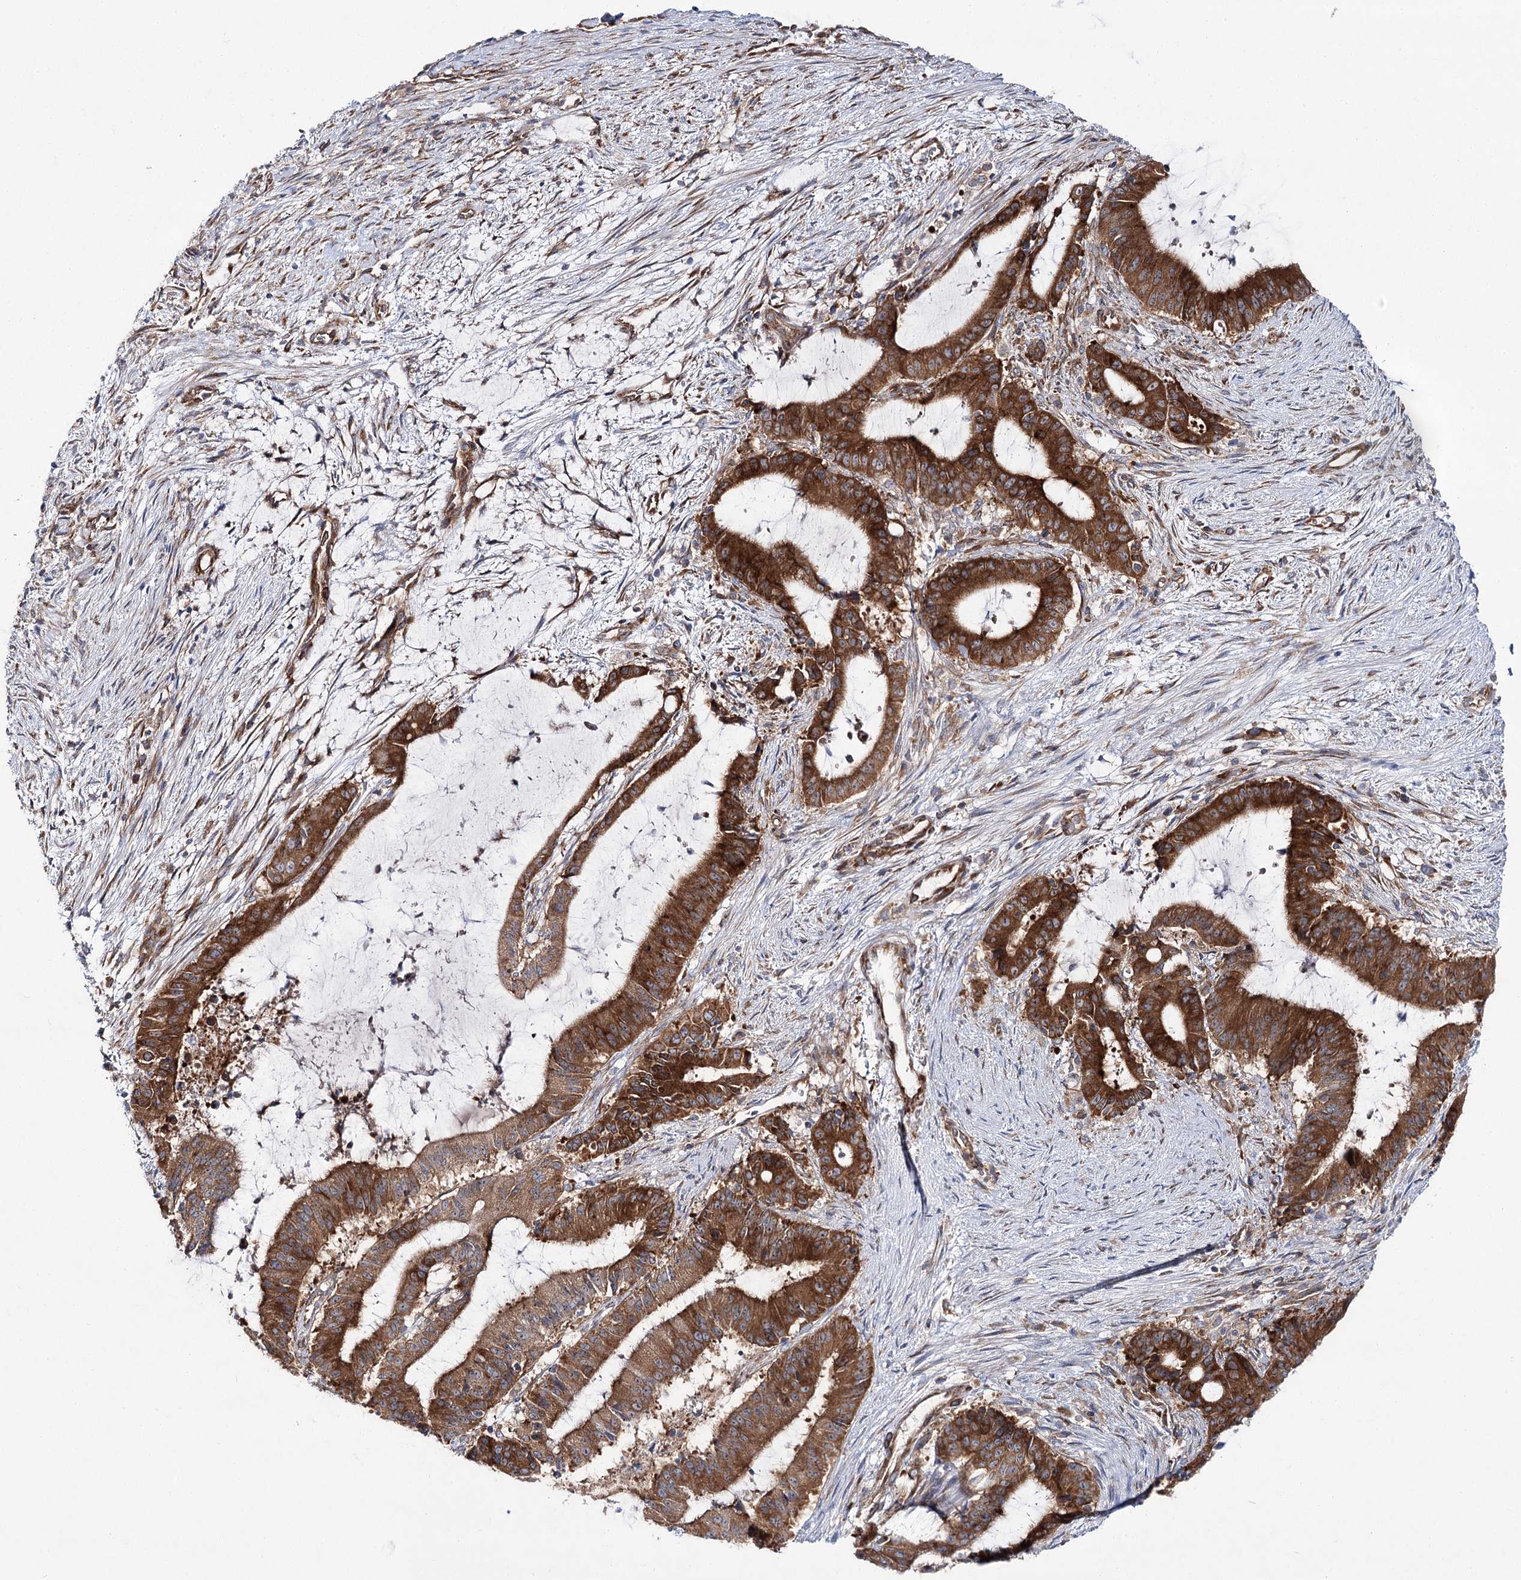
{"staining": {"intensity": "strong", "quantity": ">75%", "location": "cytoplasmic/membranous"}, "tissue": "liver cancer", "cell_type": "Tumor cells", "image_type": "cancer", "snomed": [{"axis": "morphology", "description": "Normal tissue, NOS"}, {"axis": "morphology", "description": "Cholangiocarcinoma"}, {"axis": "topography", "description": "Liver"}, {"axis": "topography", "description": "Peripheral nerve tissue"}], "caption": "Protein staining displays strong cytoplasmic/membranous staining in about >75% of tumor cells in liver cancer (cholangiocarcinoma). The protein of interest is stained brown, and the nuclei are stained in blue (DAB (3,3'-diaminobenzidine) IHC with brightfield microscopy, high magnification).", "gene": "VWA2", "patient": {"sex": "female", "age": 73}}